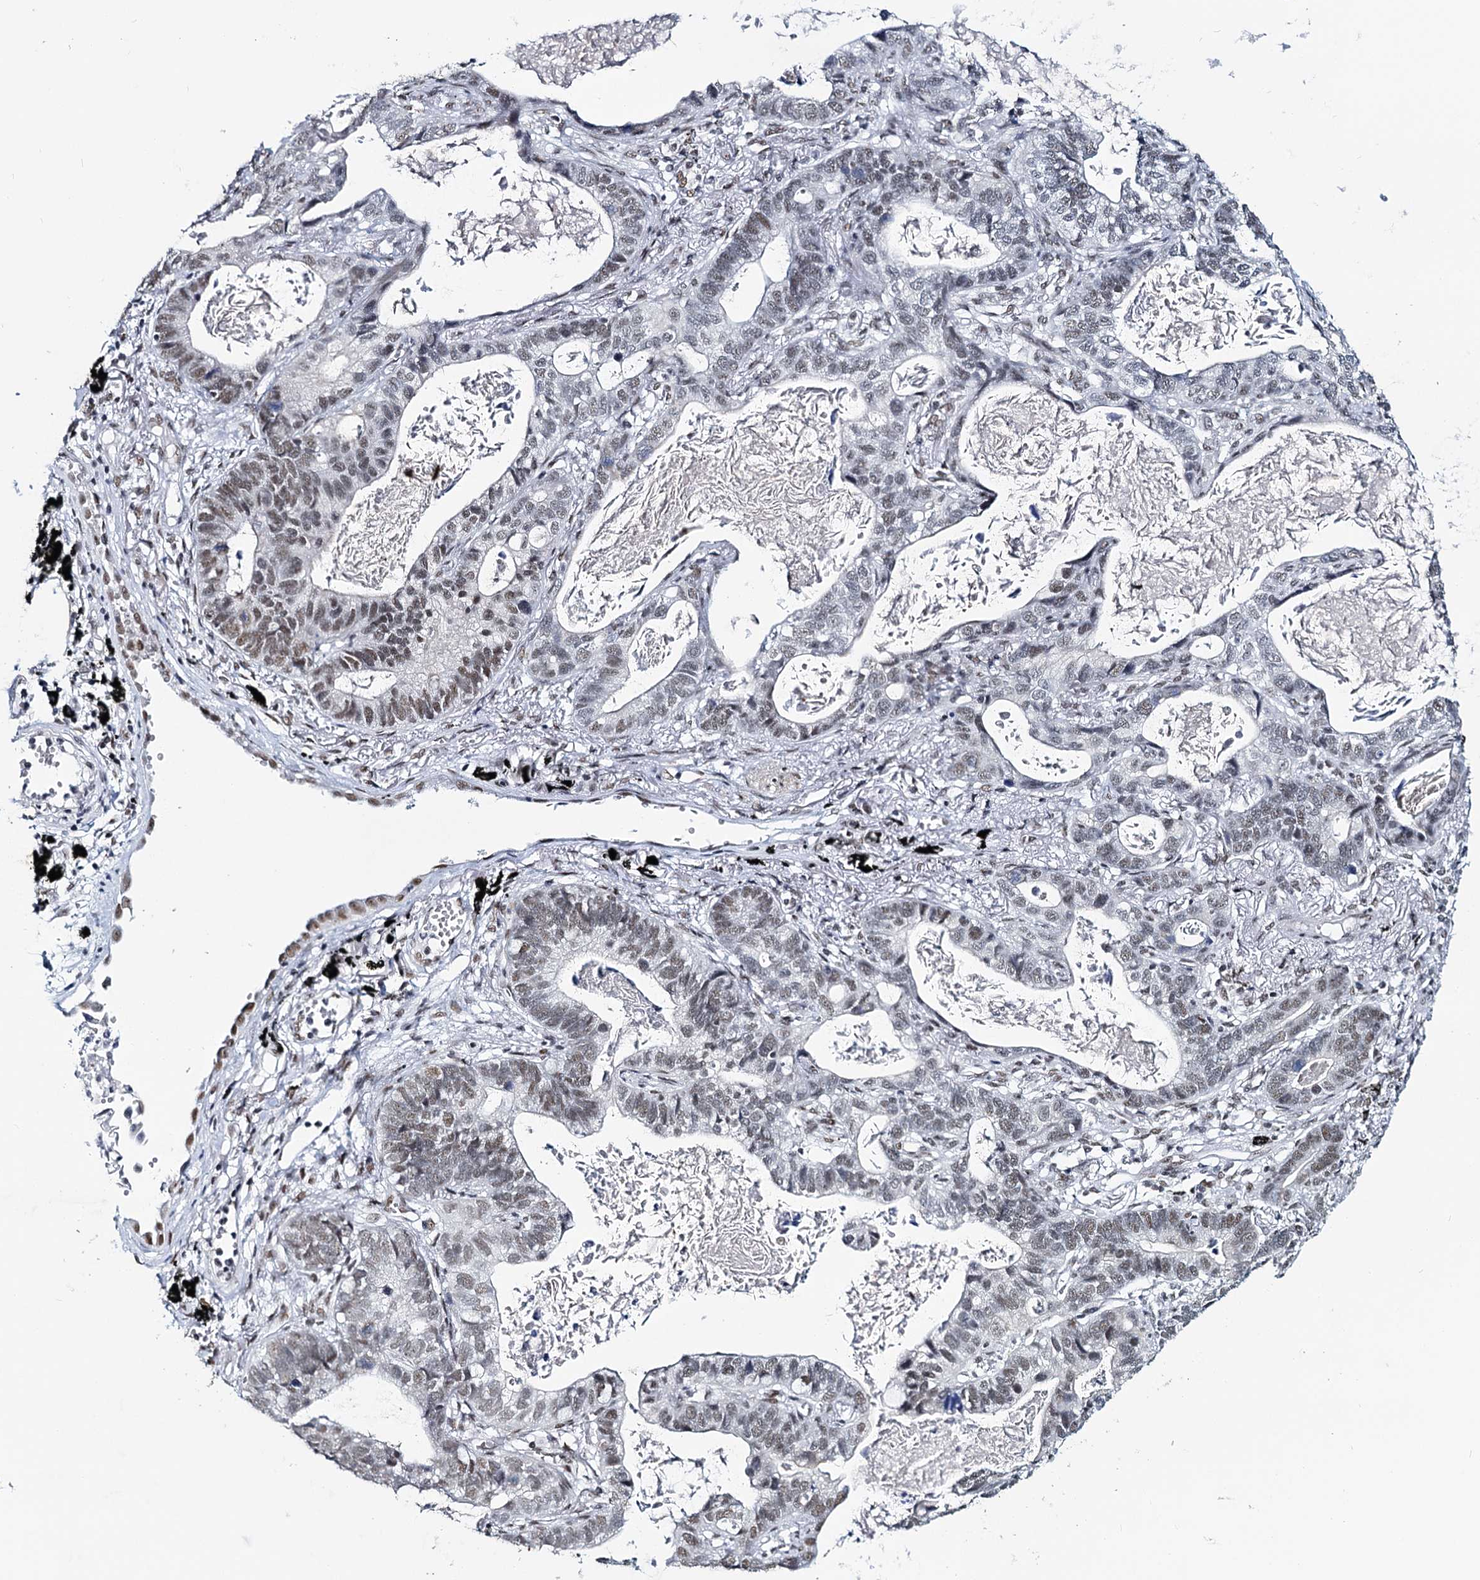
{"staining": {"intensity": "weak", "quantity": "25%-75%", "location": "nuclear"}, "tissue": "lung cancer", "cell_type": "Tumor cells", "image_type": "cancer", "snomed": [{"axis": "morphology", "description": "Adenocarcinoma, NOS"}, {"axis": "topography", "description": "Lung"}], "caption": "Immunohistochemistry photomicrograph of lung adenocarcinoma stained for a protein (brown), which demonstrates low levels of weak nuclear expression in approximately 25%-75% of tumor cells.", "gene": "METTL14", "patient": {"sex": "male", "age": 67}}